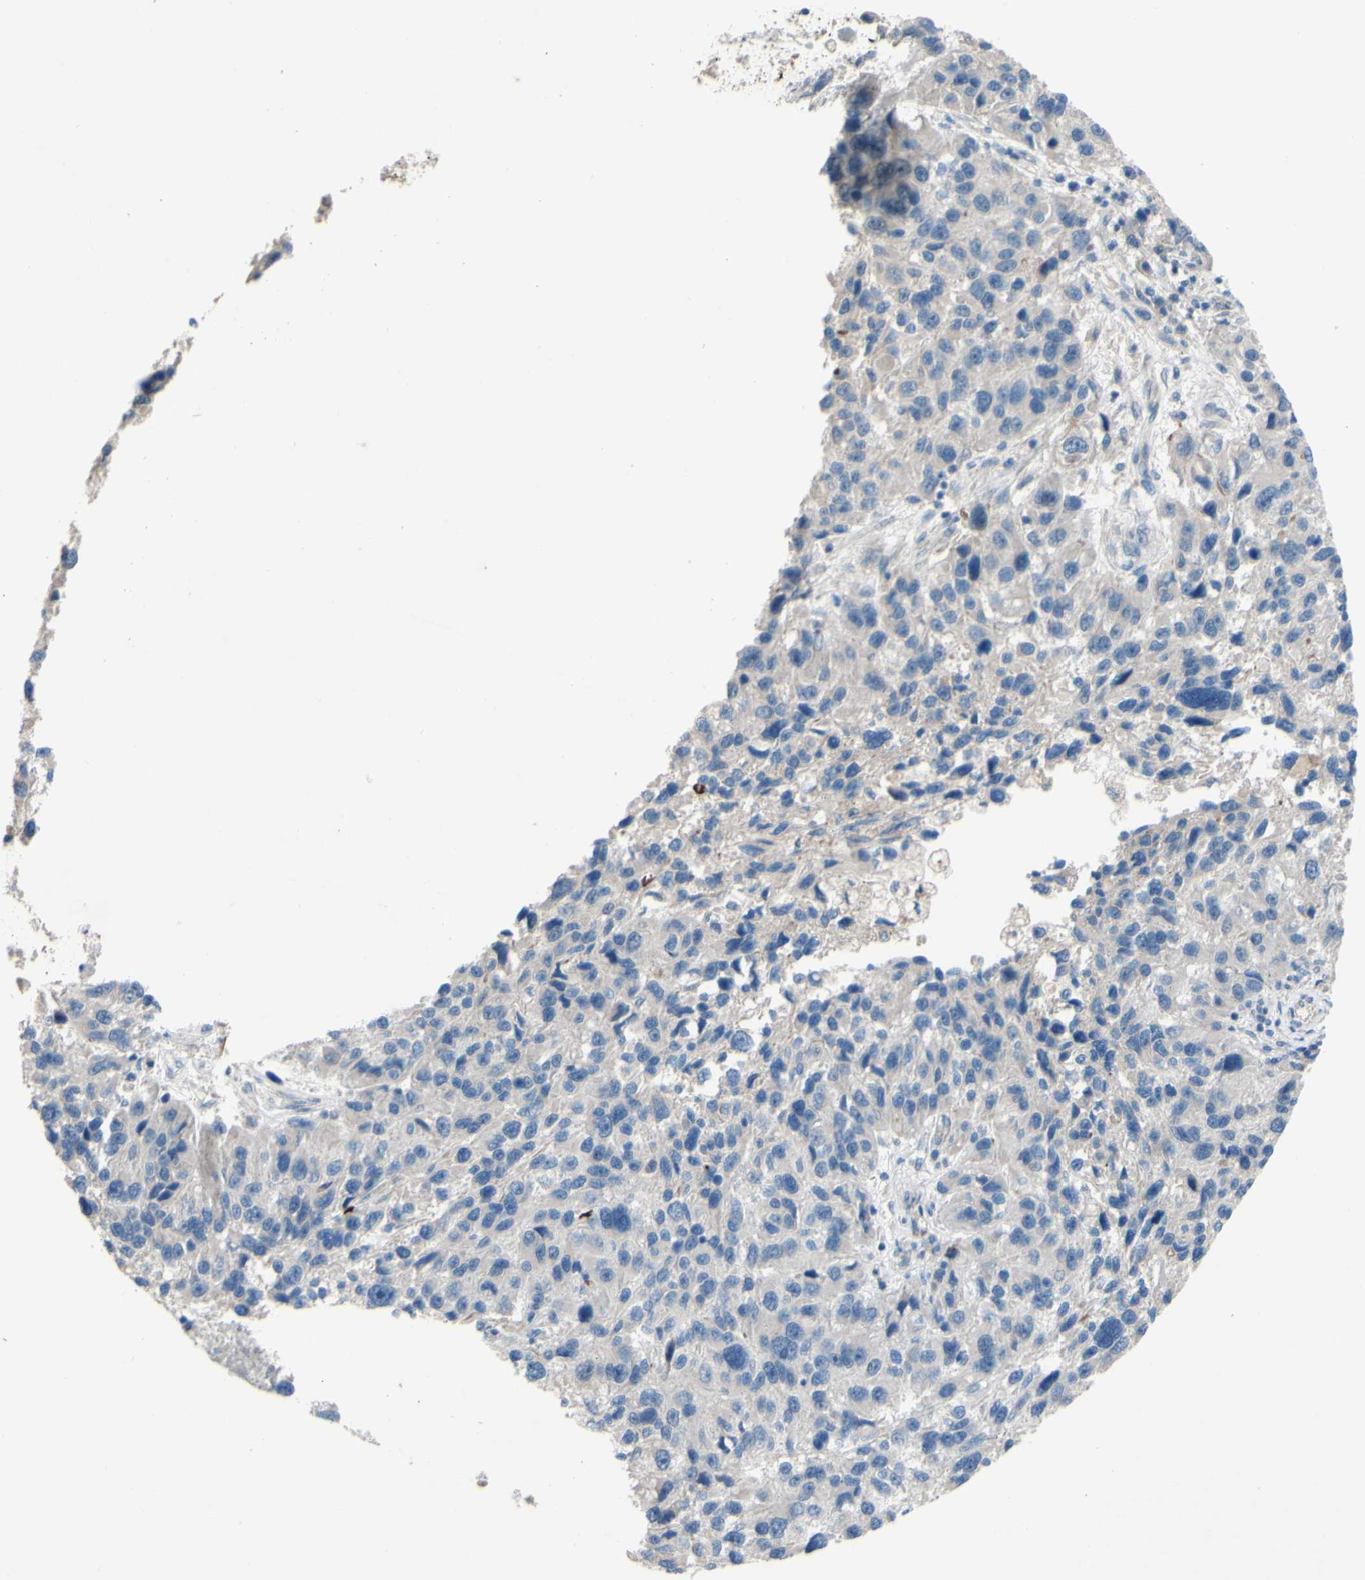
{"staining": {"intensity": "negative", "quantity": "none", "location": "none"}, "tissue": "melanoma", "cell_type": "Tumor cells", "image_type": "cancer", "snomed": [{"axis": "morphology", "description": "Malignant melanoma, NOS"}, {"axis": "topography", "description": "Skin"}], "caption": "DAB (3,3'-diaminobenzidine) immunohistochemical staining of malignant melanoma displays no significant positivity in tumor cells. (Immunohistochemistry, brightfield microscopy, high magnification).", "gene": "CDCP1", "patient": {"sex": "male", "age": 53}}